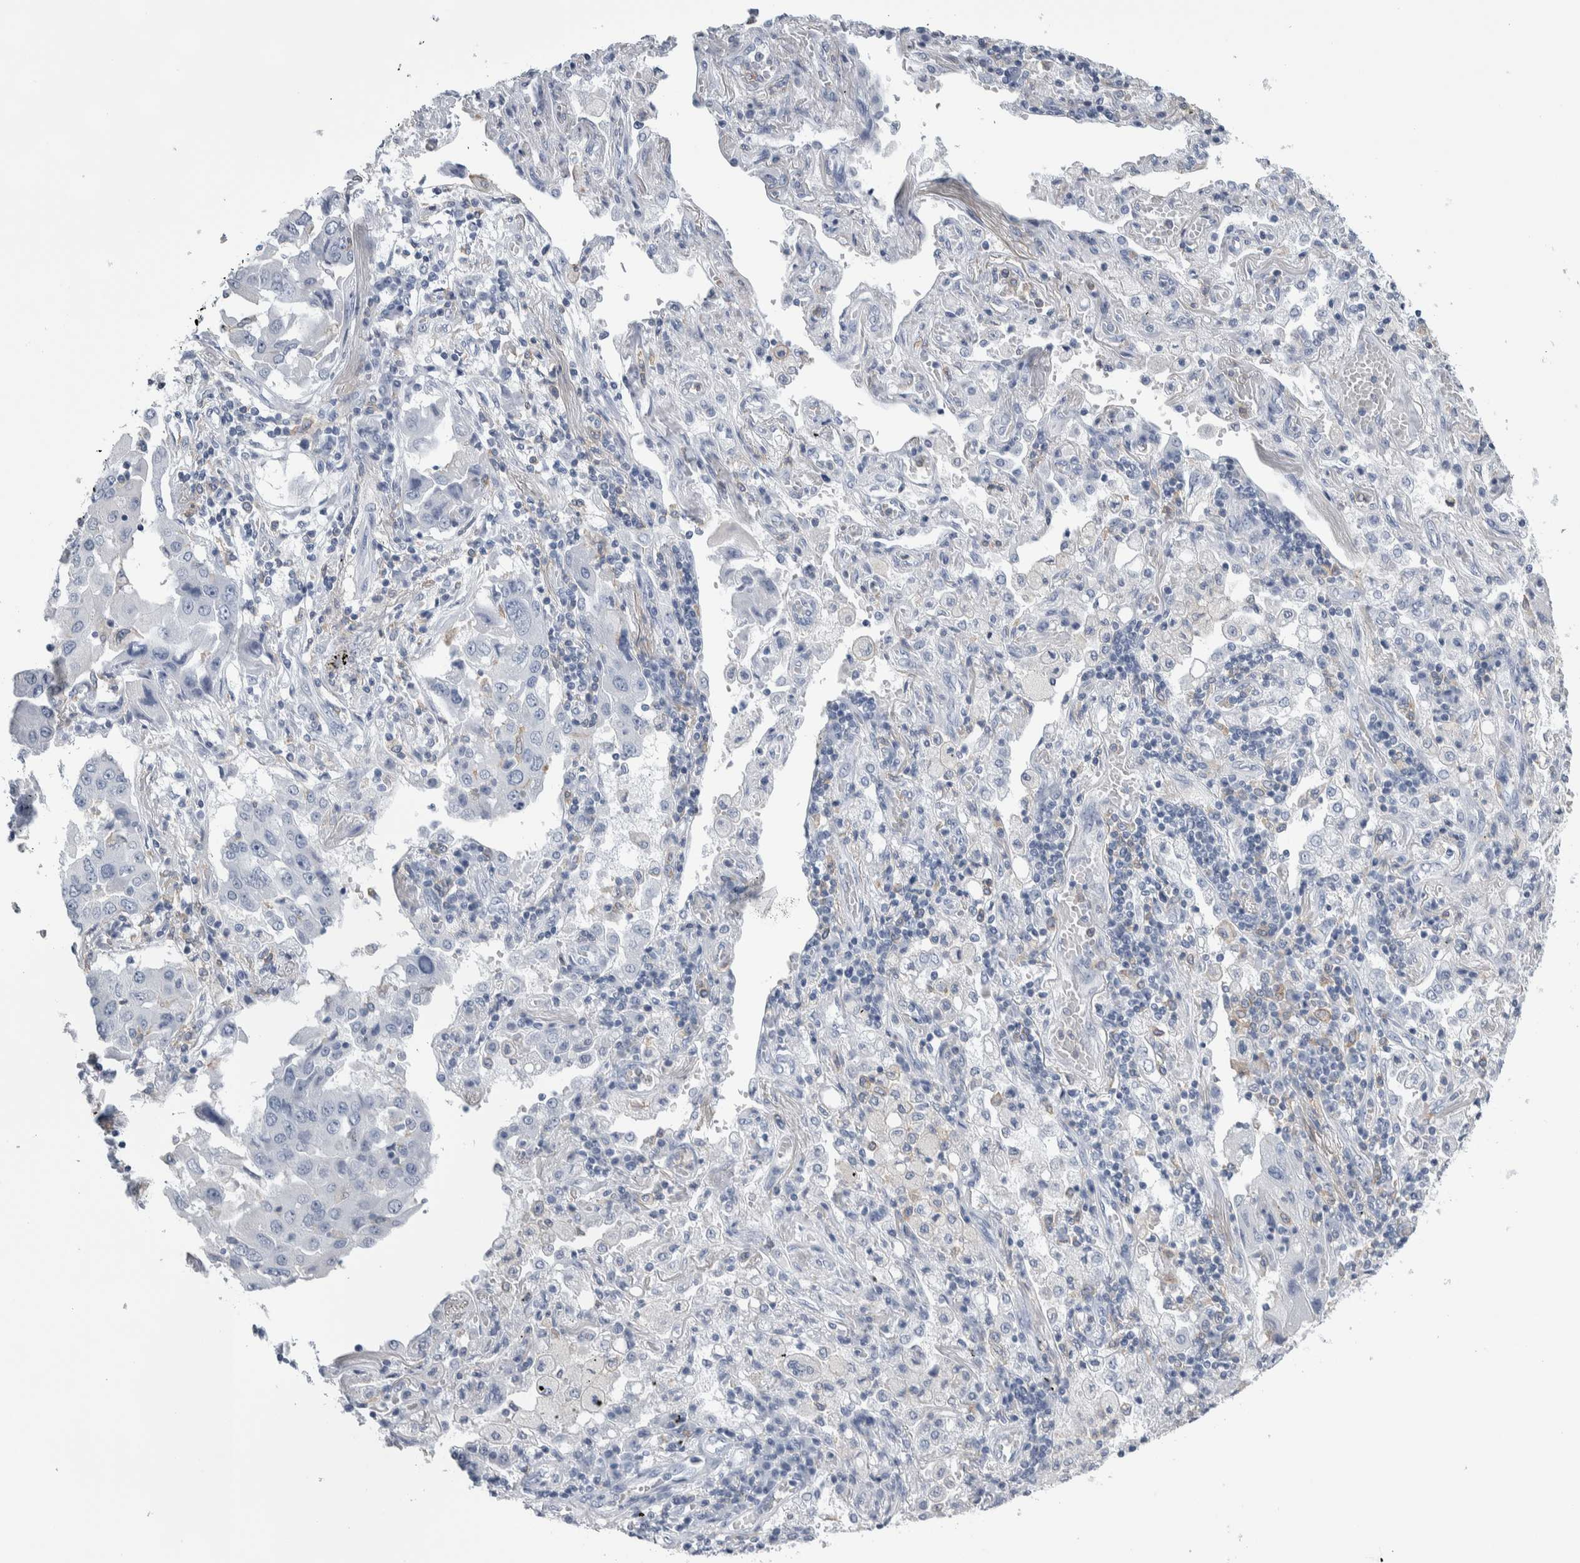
{"staining": {"intensity": "negative", "quantity": "none", "location": "none"}, "tissue": "lung cancer", "cell_type": "Tumor cells", "image_type": "cancer", "snomed": [{"axis": "morphology", "description": "Adenocarcinoma, NOS"}, {"axis": "topography", "description": "Lung"}], "caption": "A high-resolution histopathology image shows immunohistochemistry (IHC) staining of lung cancer (adenocarcinoma), which exhibits no significant staining in tumor cells.", "gene": "SKAP2", "patient": {"sex": "female", "age": 65}}